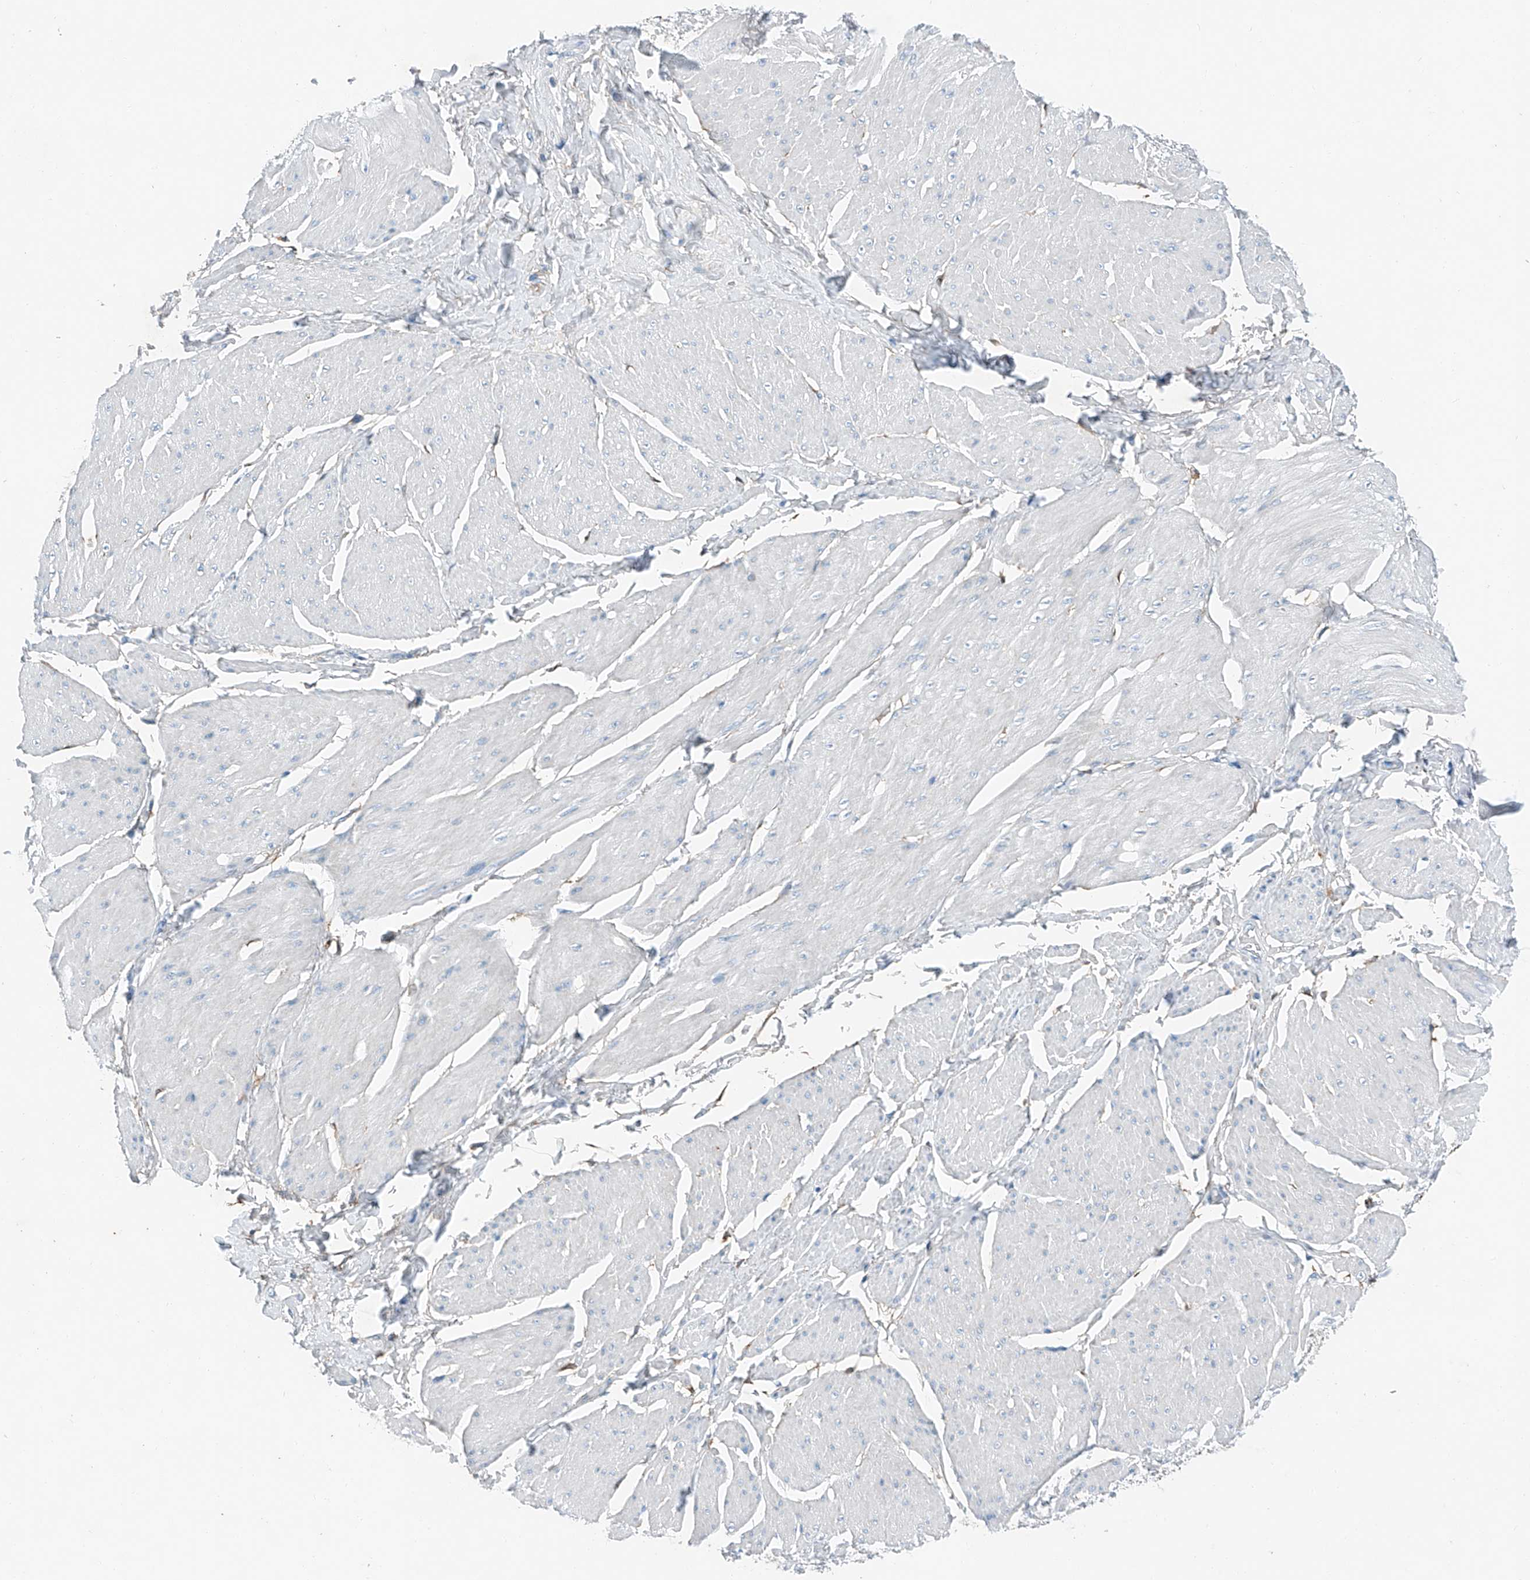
{"staining": {"intensity": "negative", "quantity": "none", "location": "none"}, "tissue": "smooth muscle", "cell_type": "Smooth muscle cells", "image_type": "normal", "snomed": [{"axis": "morphology", "description": "Urothelial carcinoma, High grade"}, {"axis": "topography", "description": "Urinary bladder"}], "caption": "Immunohistochemistry (IHC) histopathology image of unremarkable smooth muscle stained for a protein (brown), which exhibits no staining in smooth muscle cells. (DAB (3,3'-diaminobenzidine) immunohistochemistry, high magnification).", "gene": "MDGA1", "patient": {"sex": "male", "age": 46}}